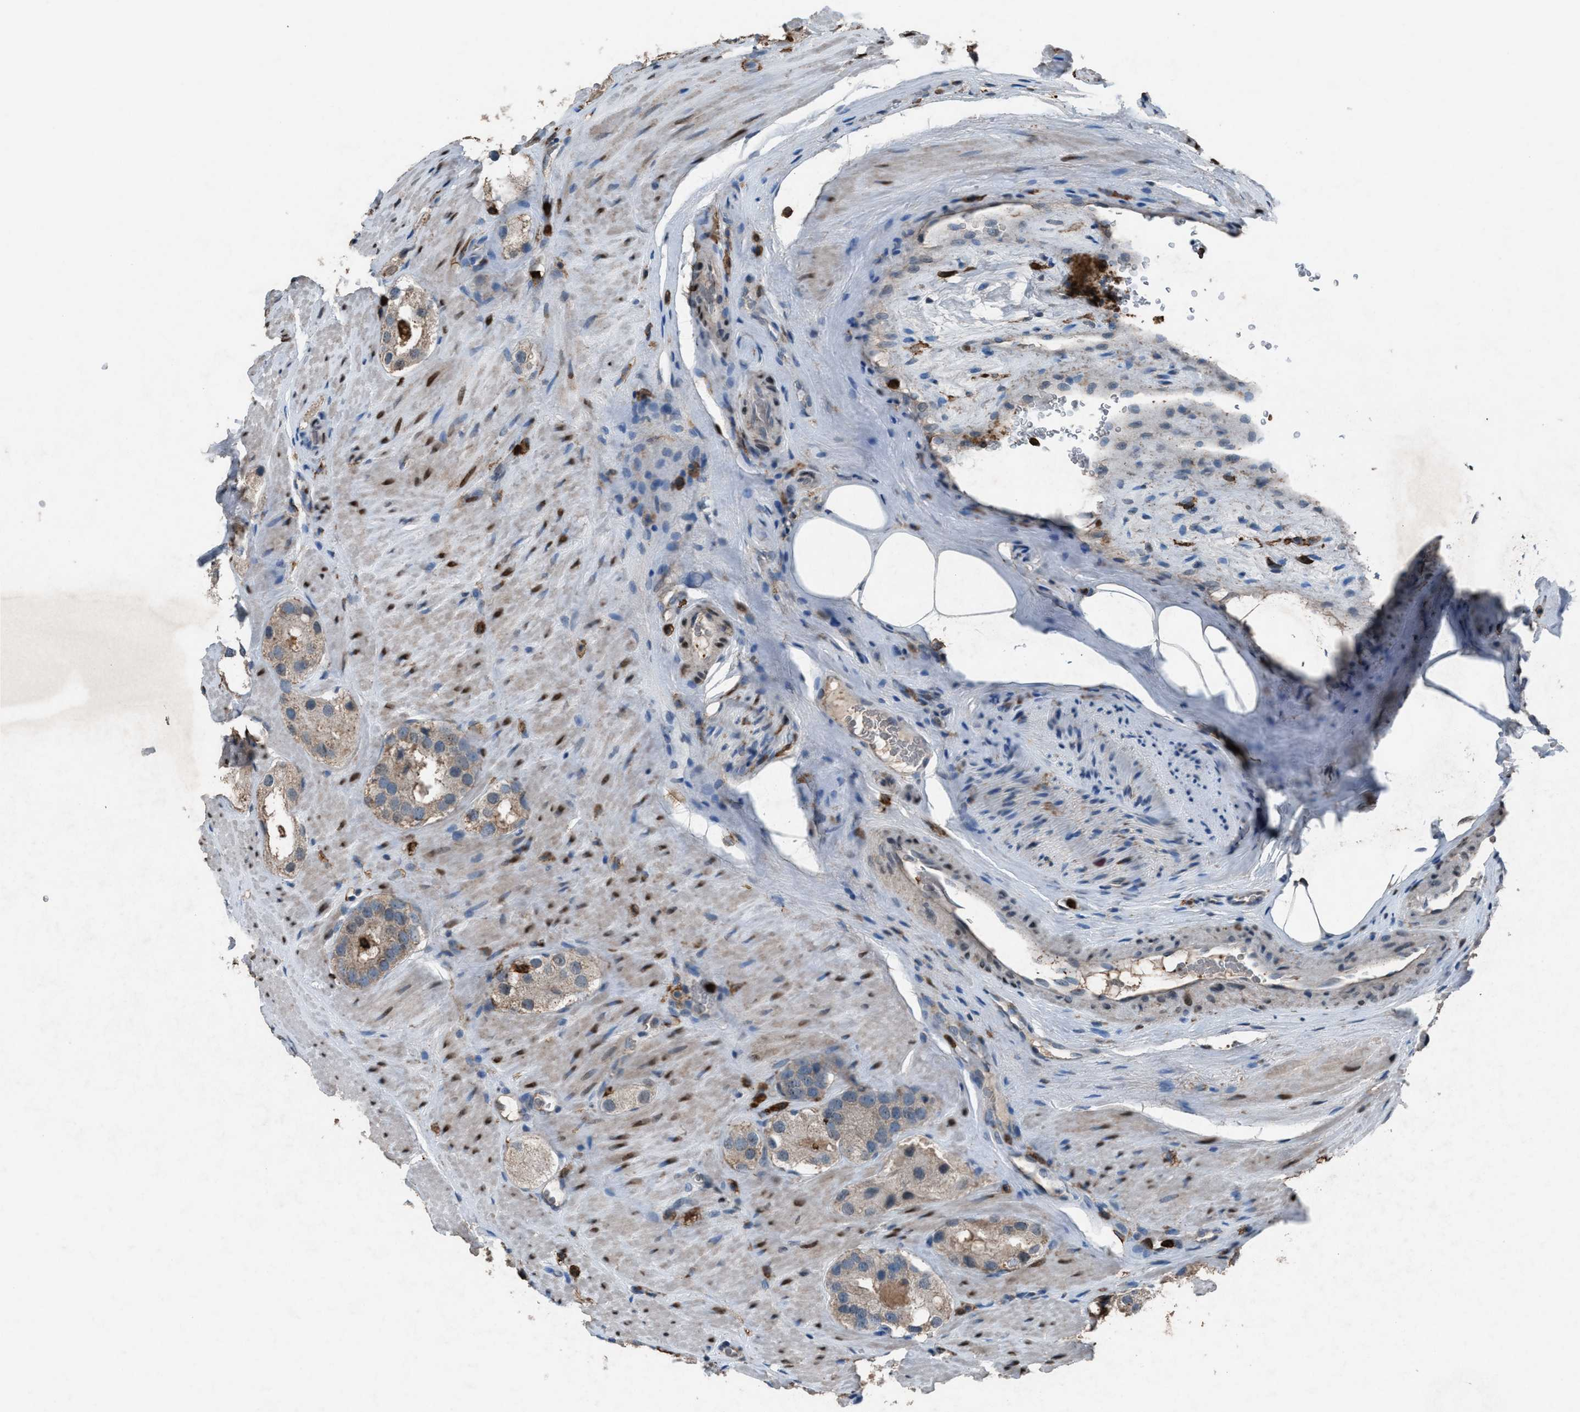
{"staining": {"intensity": "weak", "quantity": "<25%", "location": "cytoplasmic/membranous"}, "tissue": "prostate cancer", "cell_type": "Tumor cells", "image_type": "cancer", "snomed": [{"axis": "morphology", "description": "Adenocarcinoma, High grade"}, {"axis": "topography", "description": "Prostate"}], "caption": "Adenocarcinoma (high-grade) (prostate) was stained to show a protein in brown. There is no significant staining in tumor cells. The staining is performed using DAB brown chromogen with nuclei counter-stained in using hematoxylin.", "gene": "FCER1G", "patient": {"sex": "male", "age": 63}}